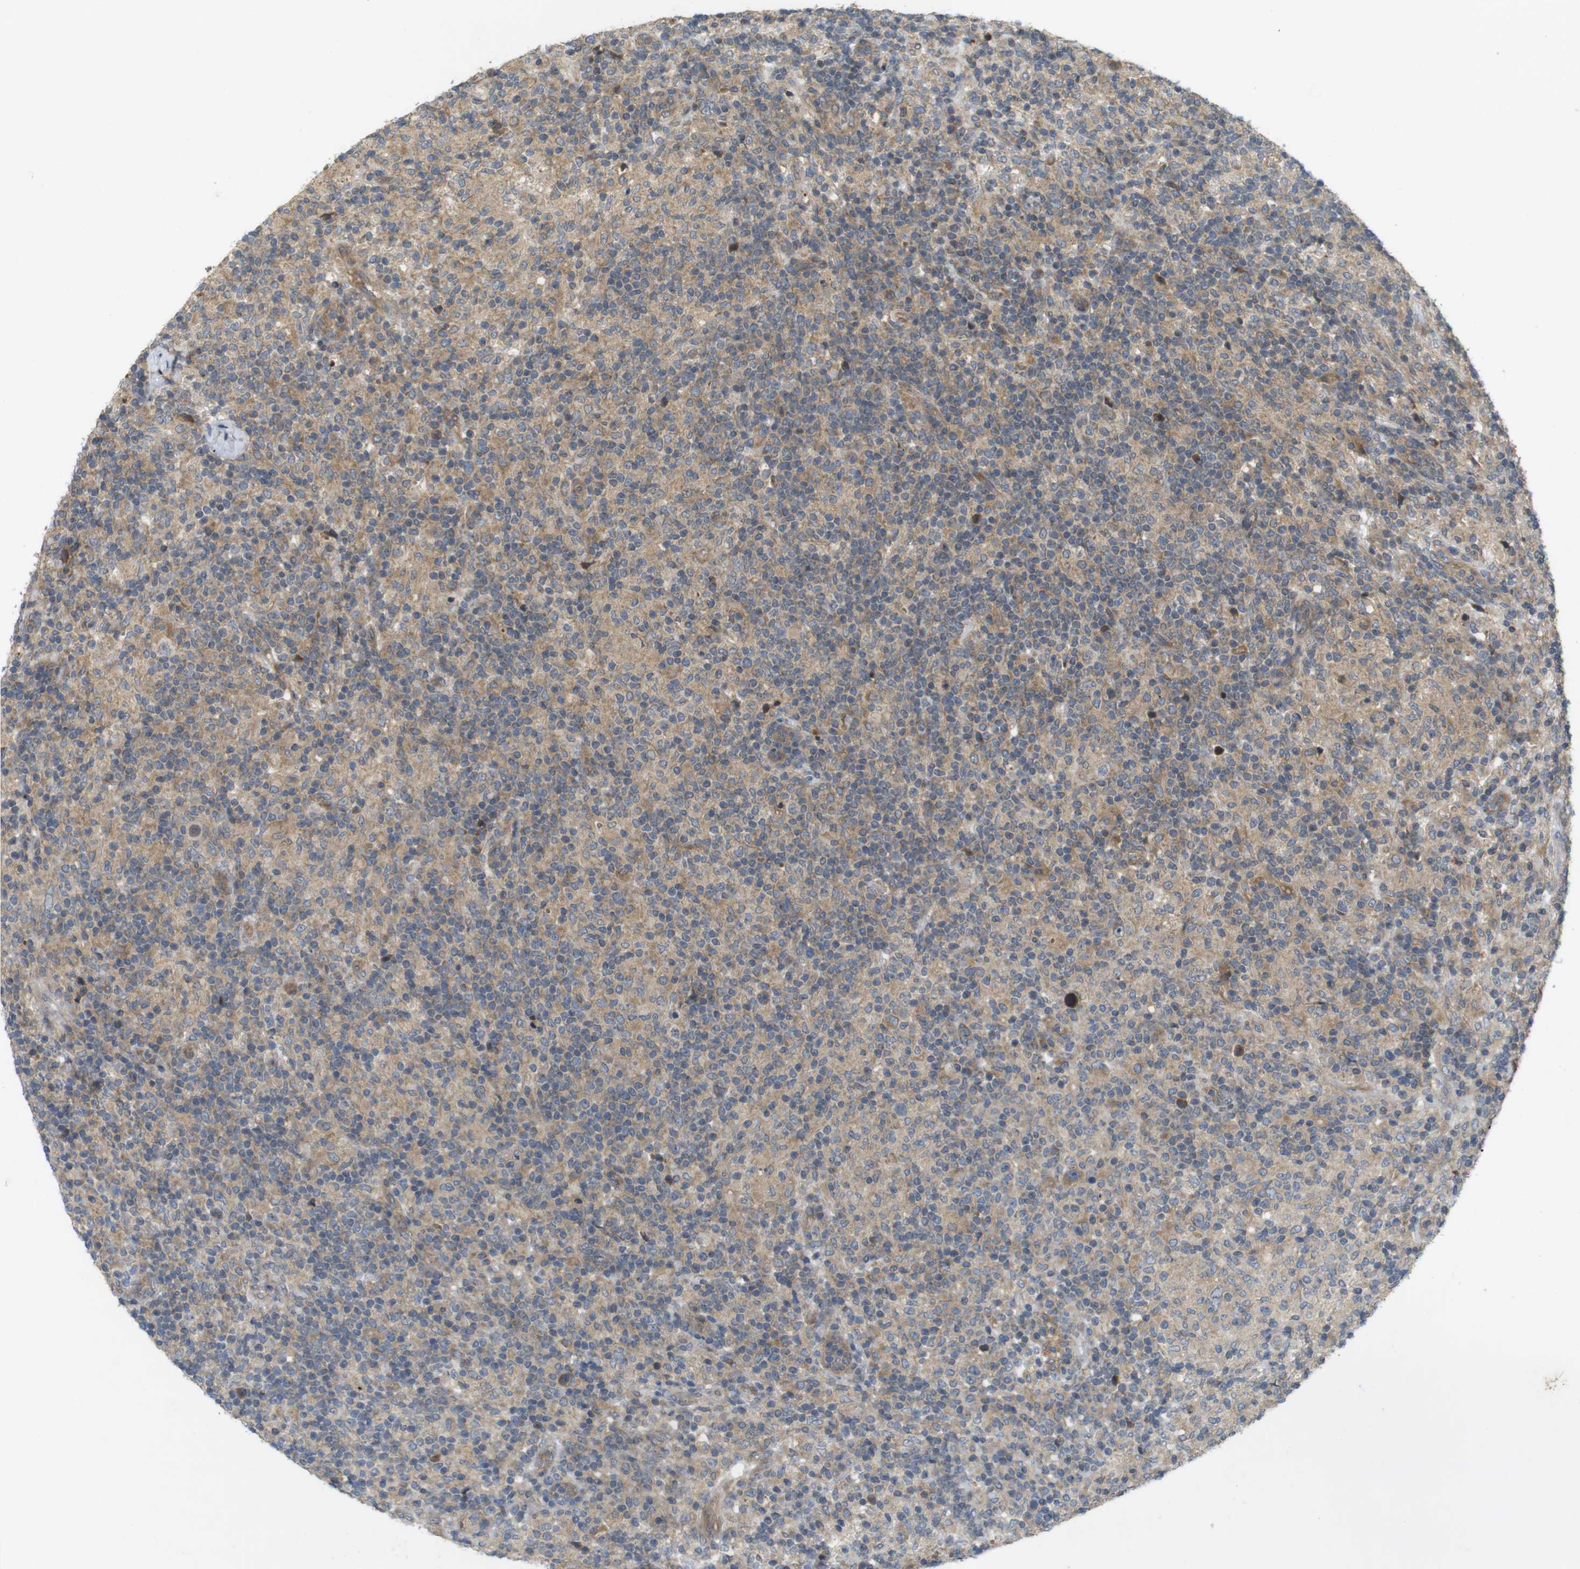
{"staining": {"intensity": "weak", "quantity": ">75%", "location": "cytoplasmic/membranous"}, "tissue": "lymphoma", "cell_type": "Tumor cells", "image_type": "cancer", "snomed": [{"axis": "morphology", "description": "Hodgkin's disease, NOS"}, {"axis": "topography", "description": "Lymph node"}], "caption": "Immunohistochemistry staining of Hodgkin's disease, which shows low levels of weak cytoplasmic/membranous positivity in approximately >75% of tumor cells indicating weak cytoplasmic/membranous protein expression. The staining was performed using DAB (3,3'-diaminobenzidine) (brown) for protein detection and nuclei were counterstained in hematoxylin (blue).", "gene": "CLTC", "patient": {"sex": "male", "age": 70}}